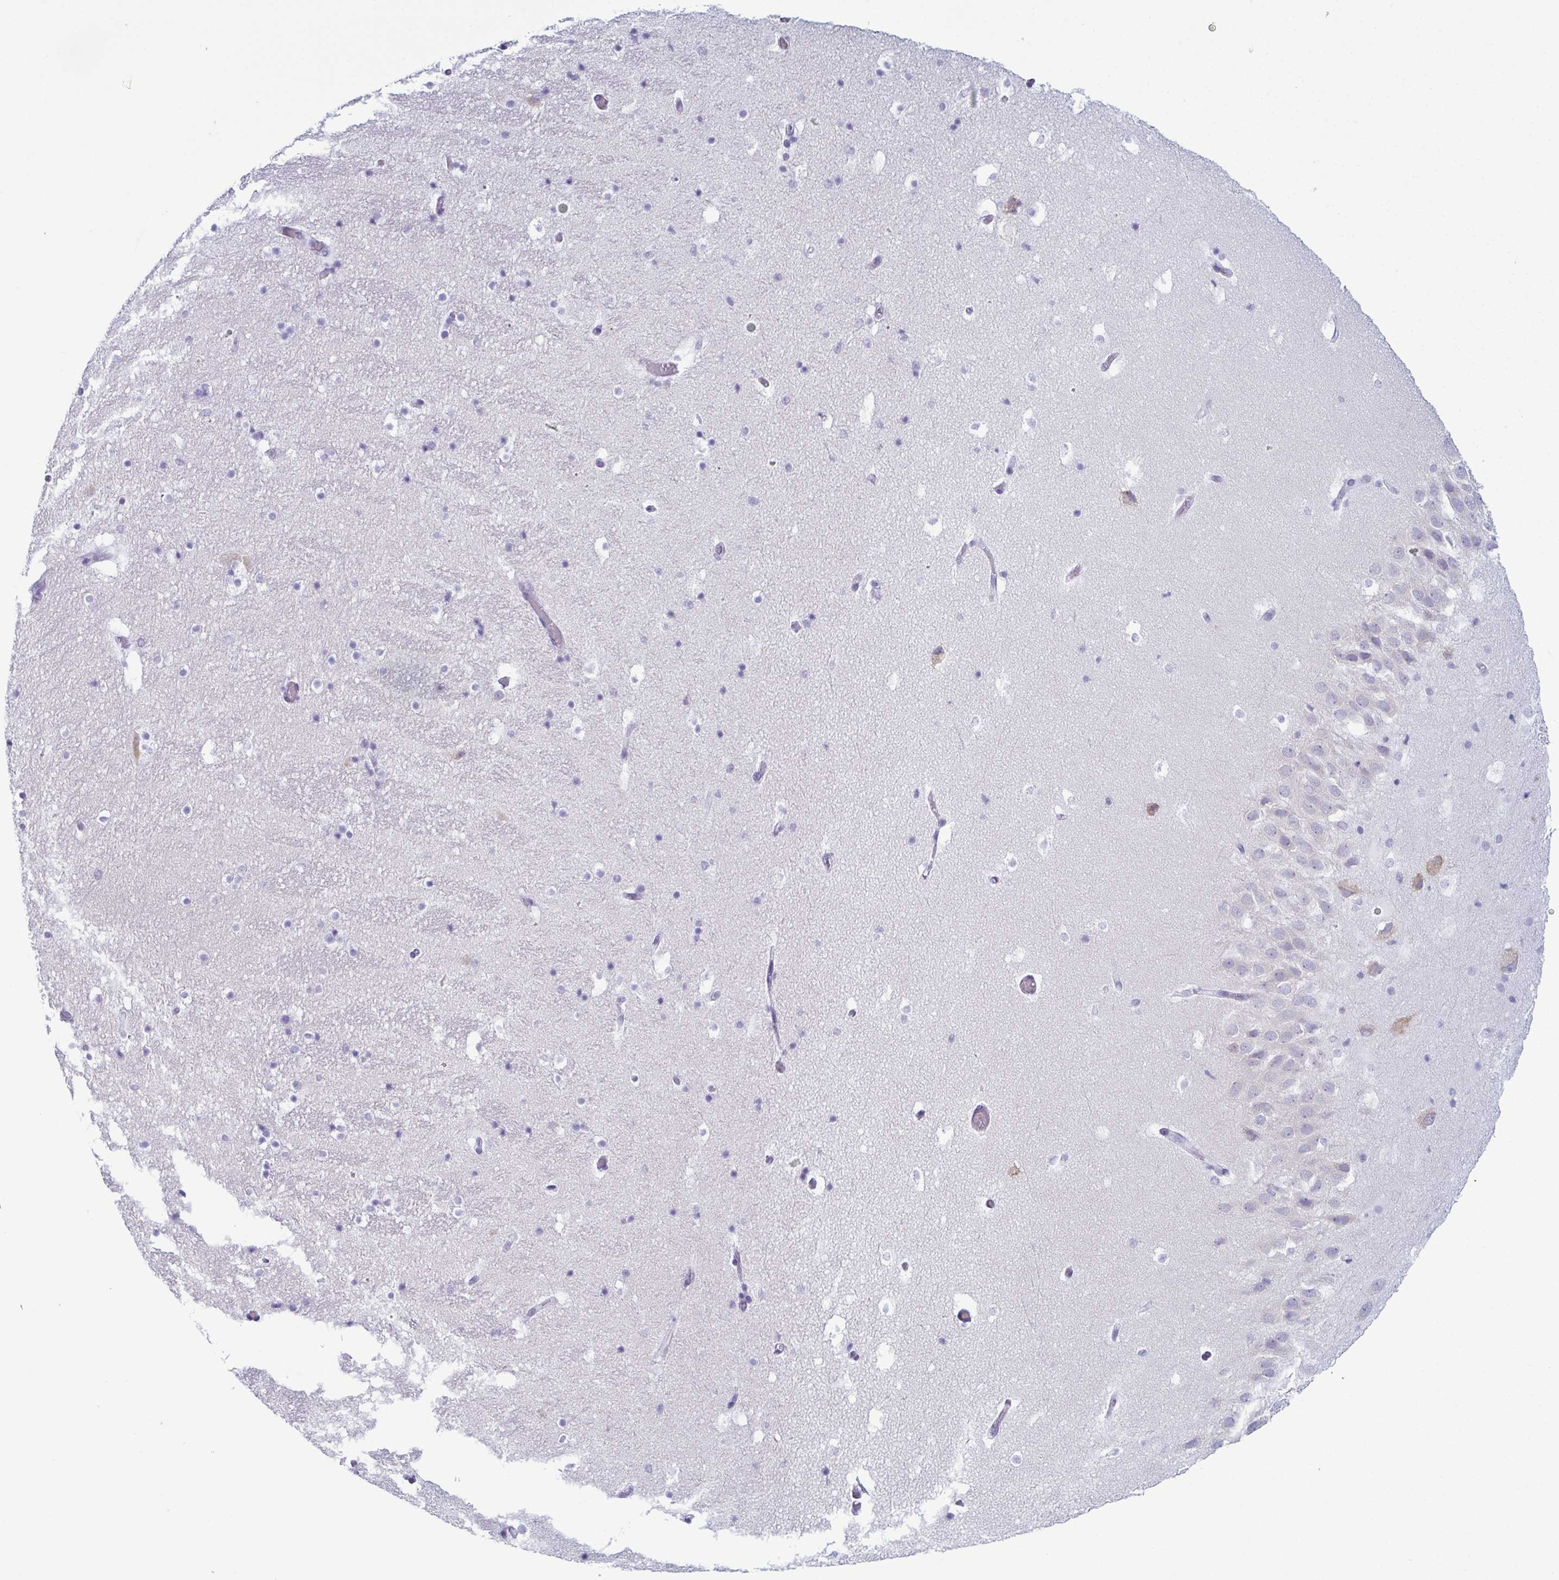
{"staining": {"intensity": "negative", "quantity": "none", "location": "none"}, "tissue": "hippocampus", "cell_type": "Glial cells", "image_type": "normal", "snomed": [{"axis": "morphology", "description": "Normal tissue, NOS"}, {"axis": "topography", "description": "Hippocampus"}], "caption": "Glial cells are negative for brown protein staining in unremarkable hippocampus. (DAB (3,3'-diaminobenzidine) IHC with hematoxylin counter stain).", "gene": "RBM7", "patient": {"sex": "male", "age": 26}}